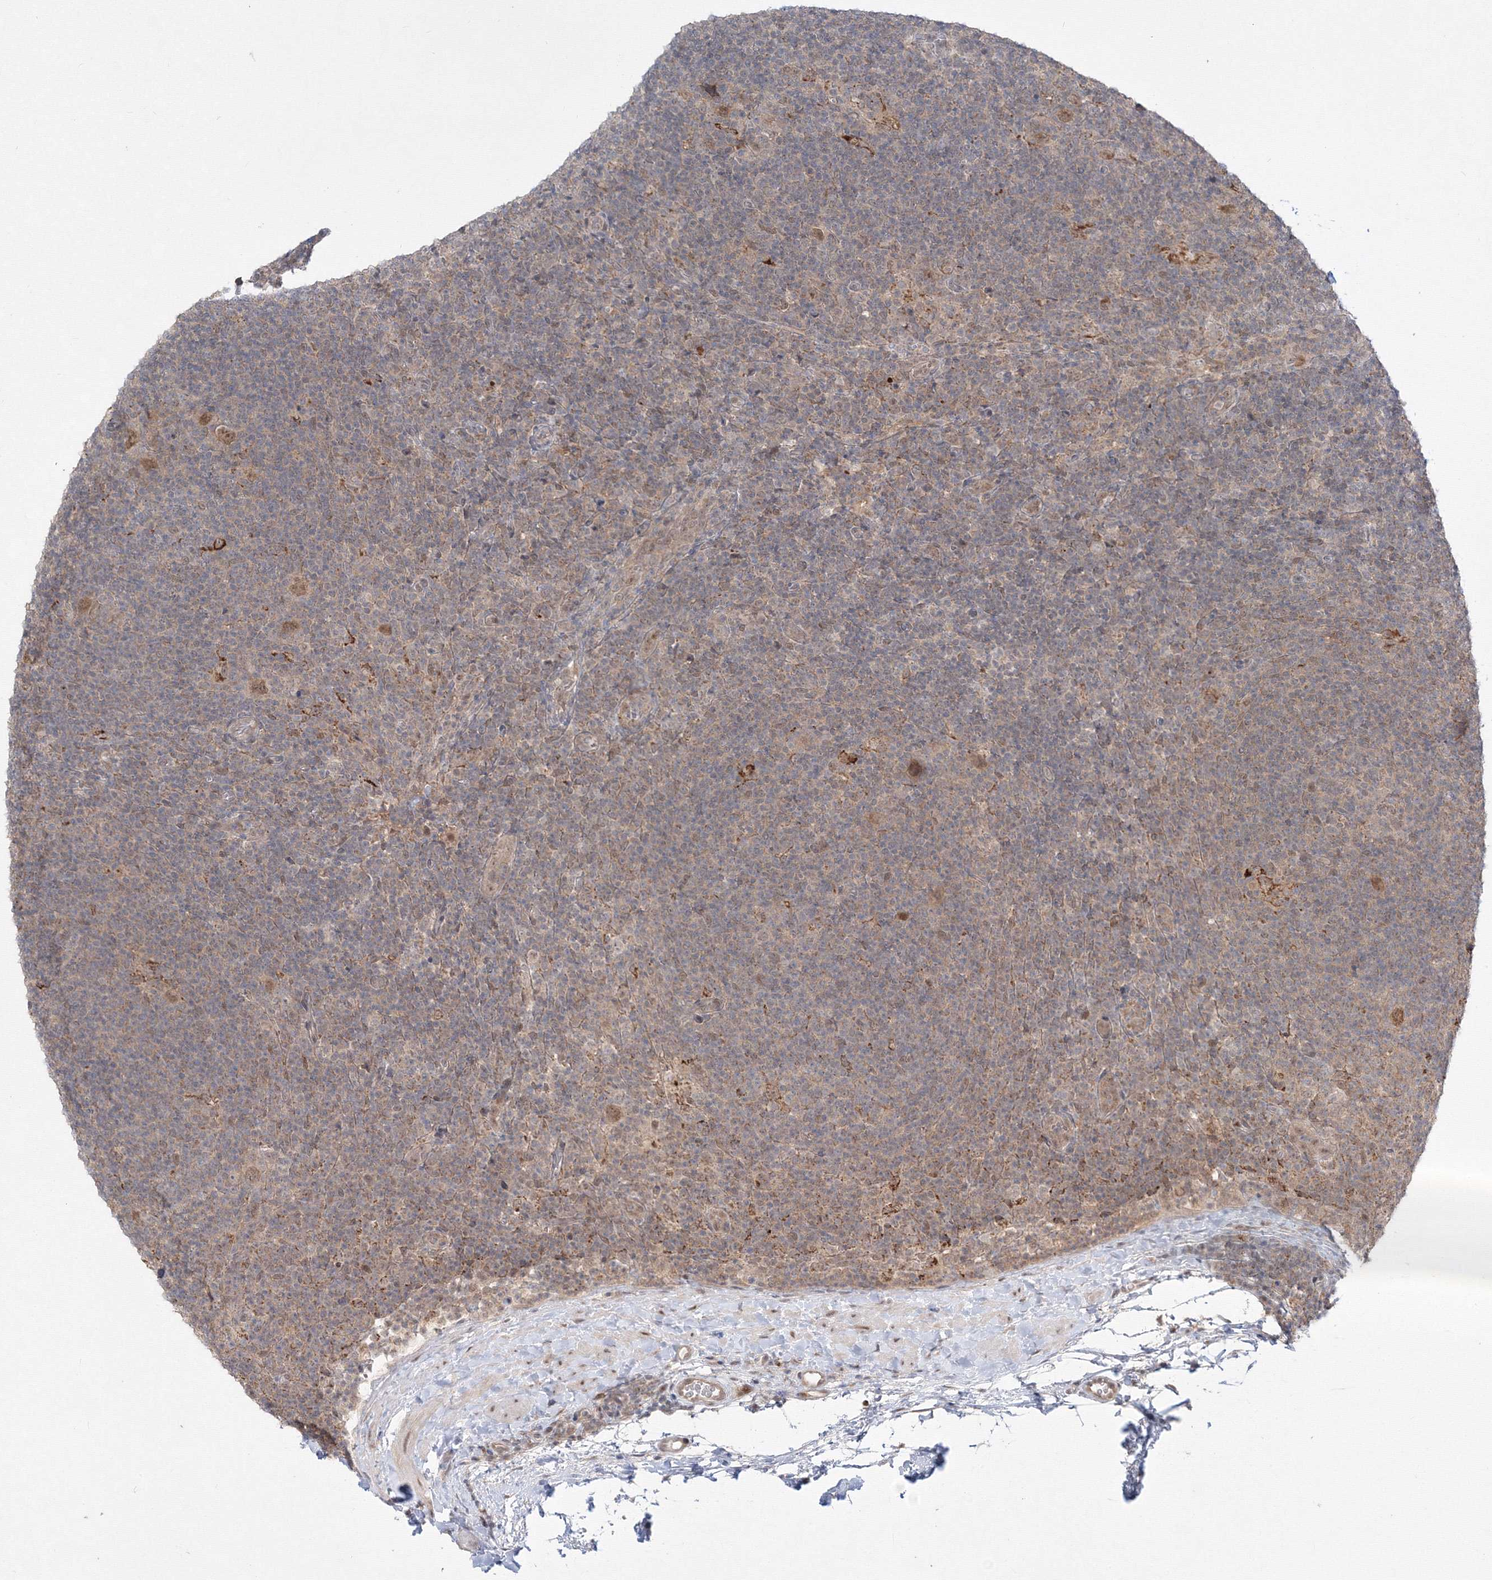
{"staining": {"intensity": "moderate", "quantity": ">75%", "location": "nuclear"}, "tissue": "lymphoma", "cell_type": "Tumor cells", "image_type": "cancer", "snomed": [{"axis": "morphology", "description": "Hodgkin's disease, NOS"}, {"axis": "topography", "description": "Lymph node"}], "caption": "The immunohistochemical stain highlights moderate nuclear expression in tumor cells of lymphoma tissue.", "gene": "COPS4", "patient": {"sex": "female", "age": 57}}